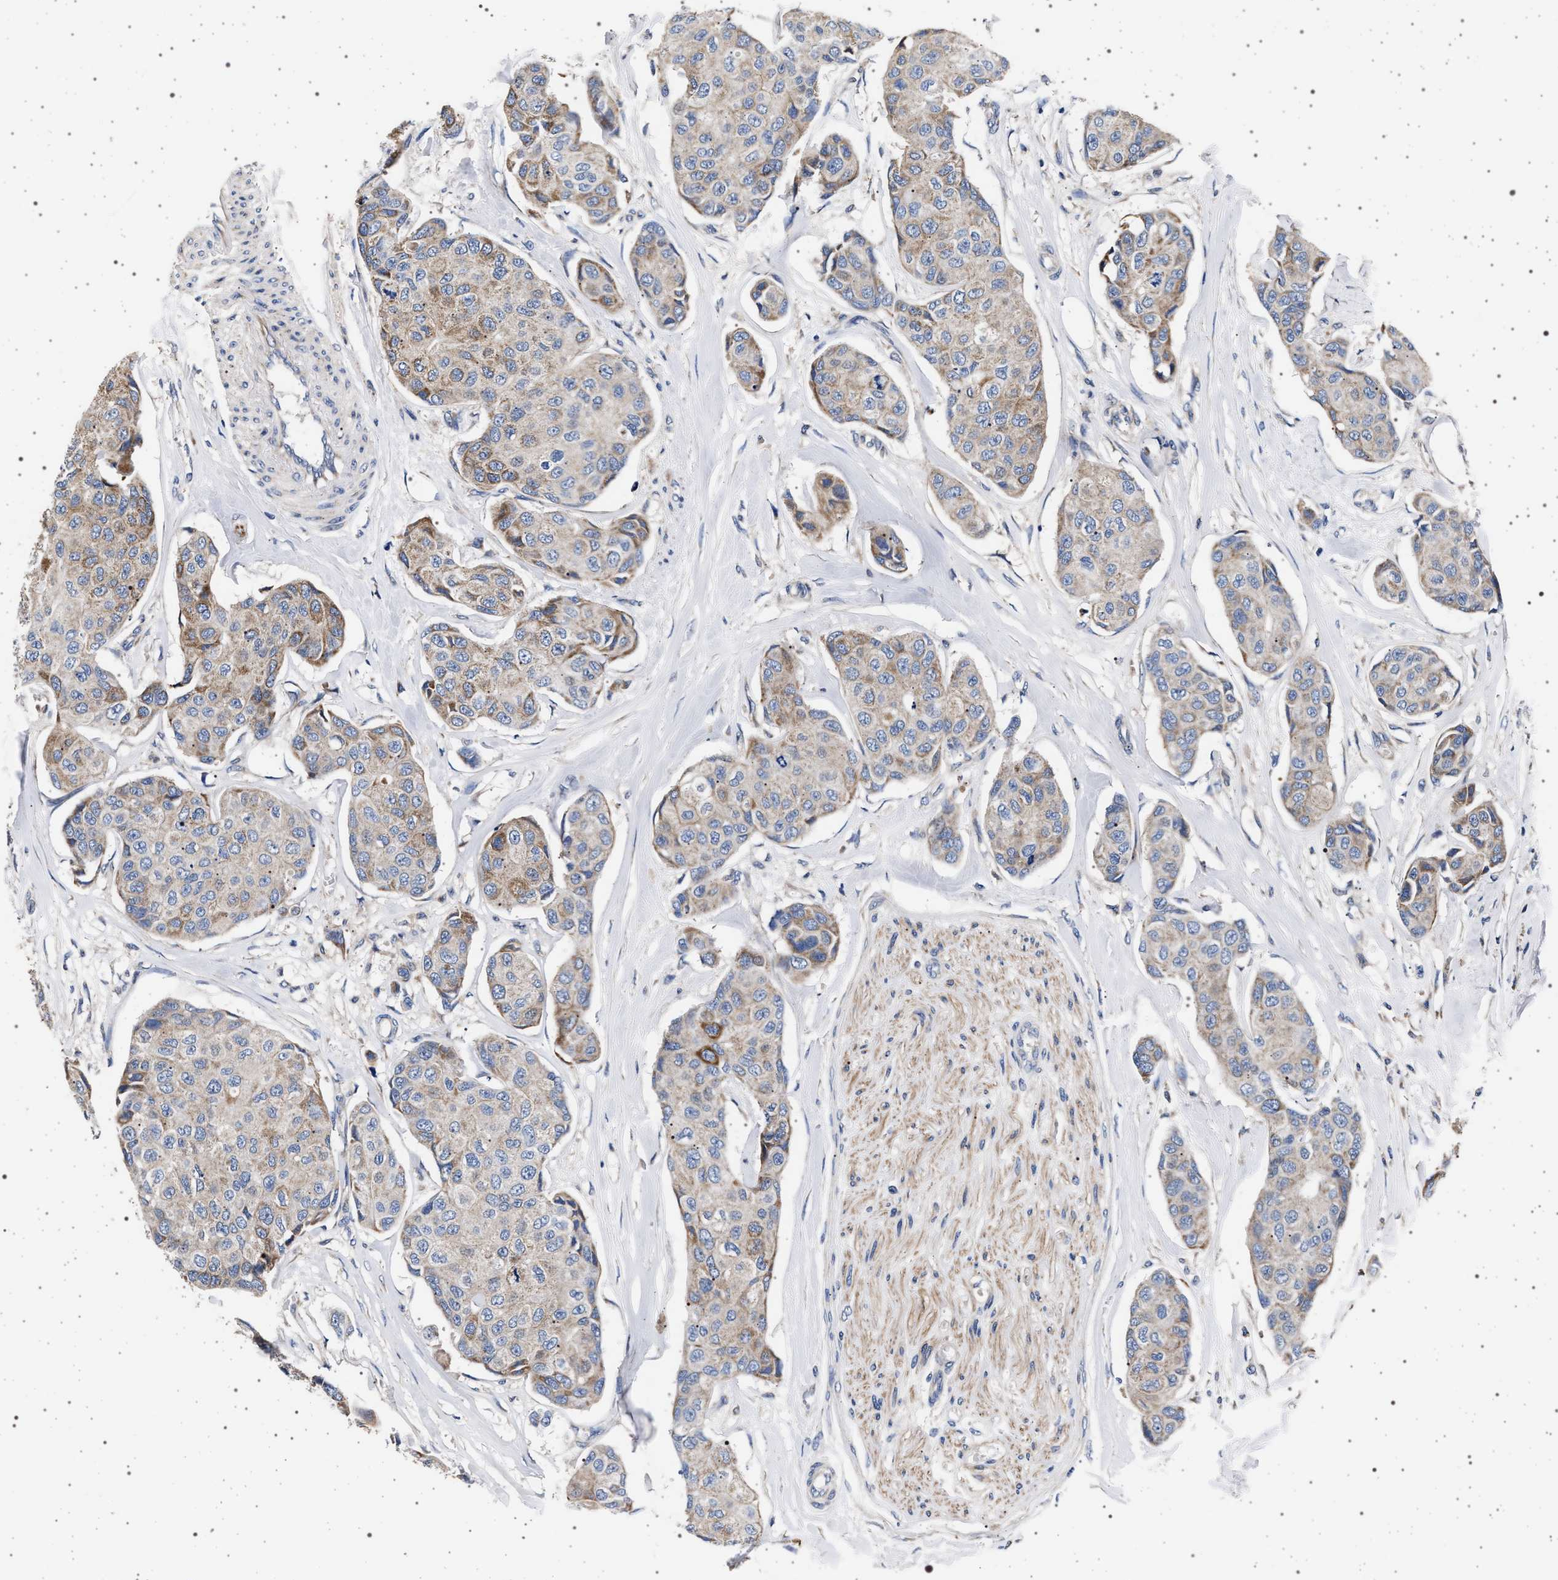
{"staining": {"intensity": "weak", "quantity": "25%-75%", "location": "cytoplasmic/membranous"}, "tissue": "breast cancer", "cell_type": "Tumor cells", "image_type": "cancer", "snomed": [{"axis": "morphology", "description": "Duct carcinoma"}, {"axis": "topography", "description": "Breast"}], "caption": "Breast cancer was stained to show a protein in brown. There is low levels of weak cytoplasmic/membranous expression in about 25%-75% of tumor cells.", "gene": "MAP3K2", "patient": {"sex": "female", "age": 80}}